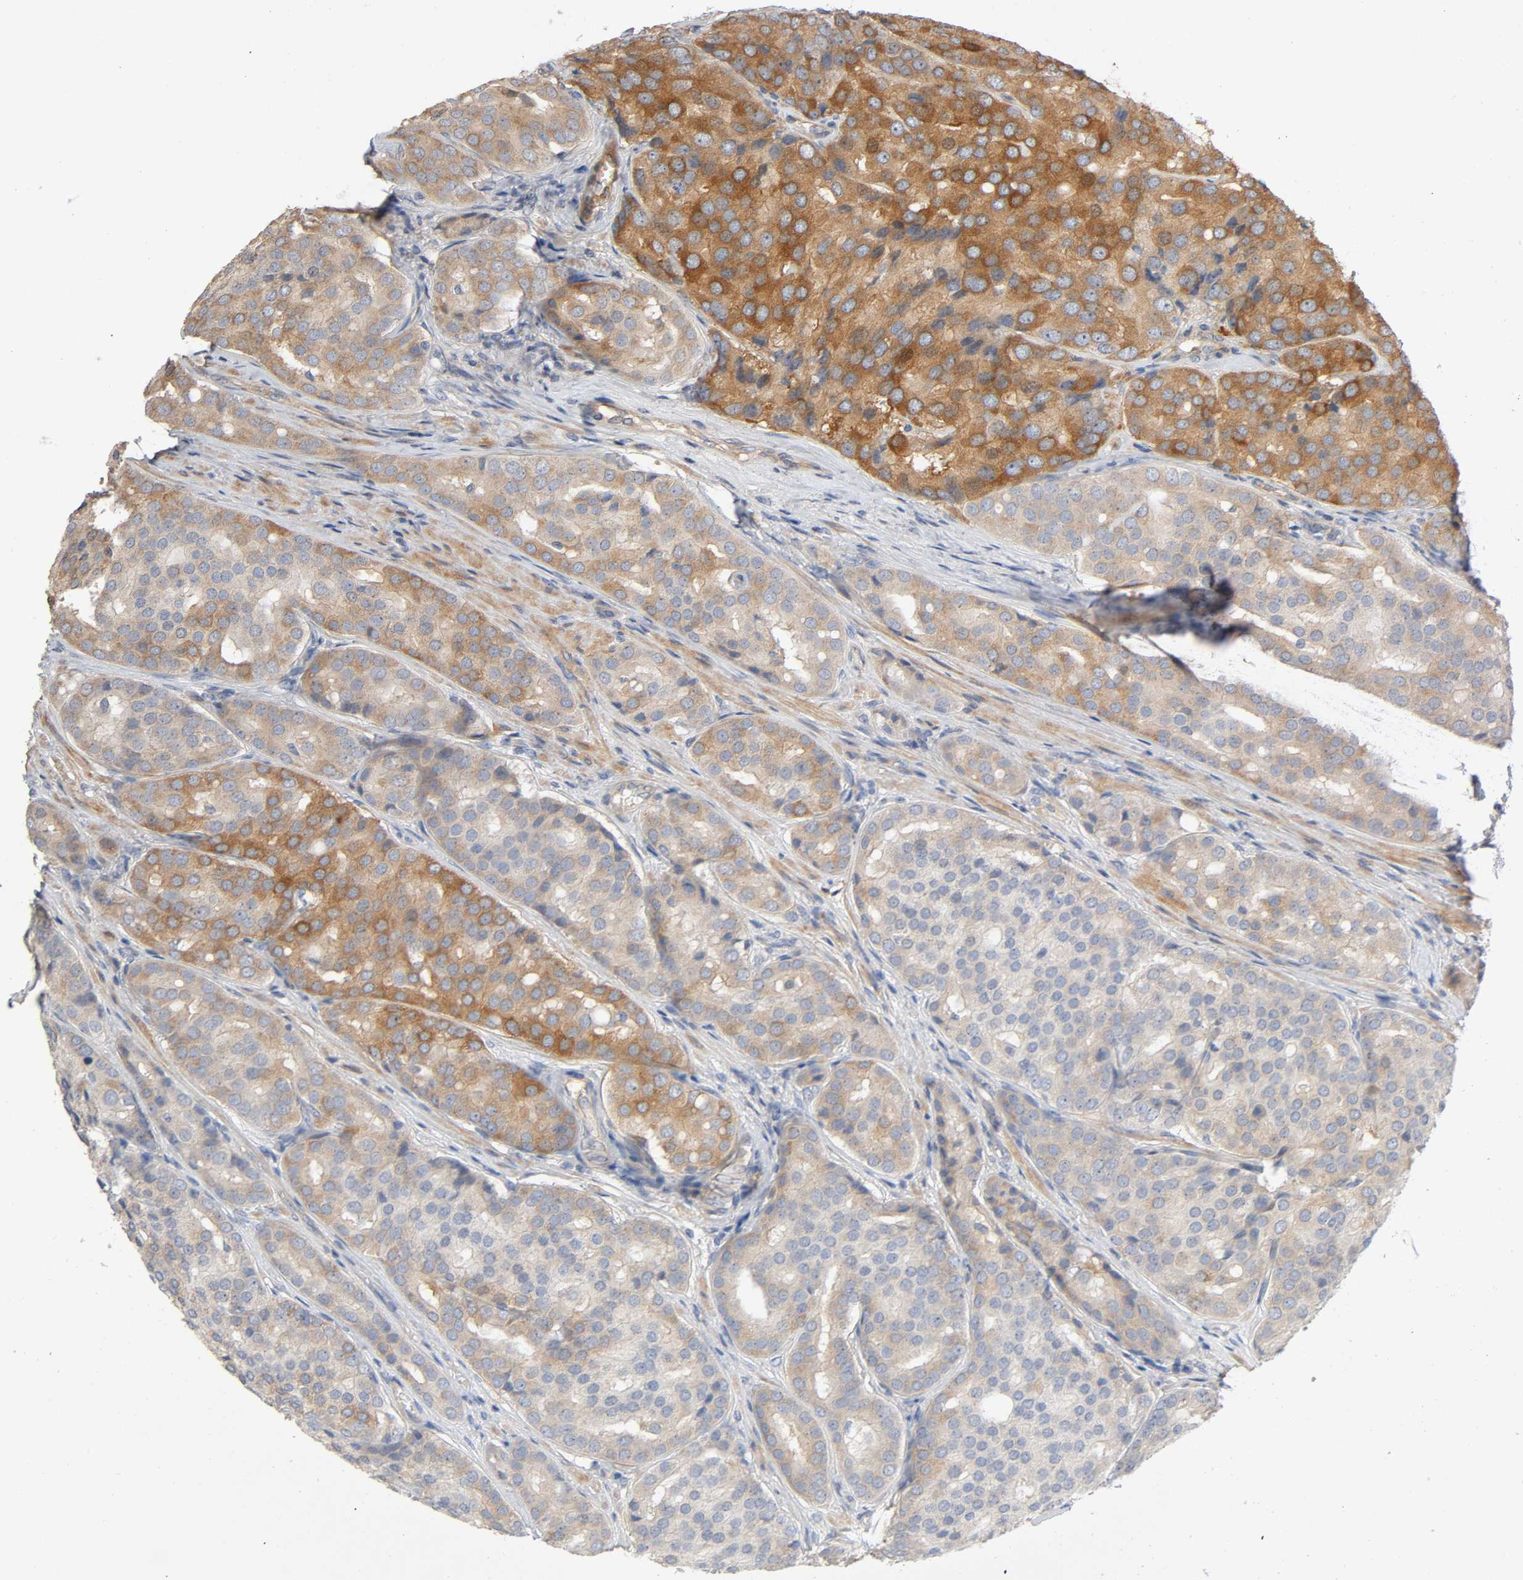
{"staining": {"intensity": "moderate", "quantity": "25%-75%", "location": "cytoplasmic/membranous"}, "tissue": "prostate cancer", "cell_type": "Tumor cells", "image_type": "cancer", "snomed": [{"axis": "morphology", "description": "Adenocarcinoma, High grade"}, {"axis": "topography", "description": "Prostate"}], "caption": "The micrograph demonstrates a brown stain indicating the presence of a protein in the cytoplasmic/membranous of tumor cells in prostate cancer.", "gene": "SGSM1", "patient": {"sex": "male", "age": 64}}